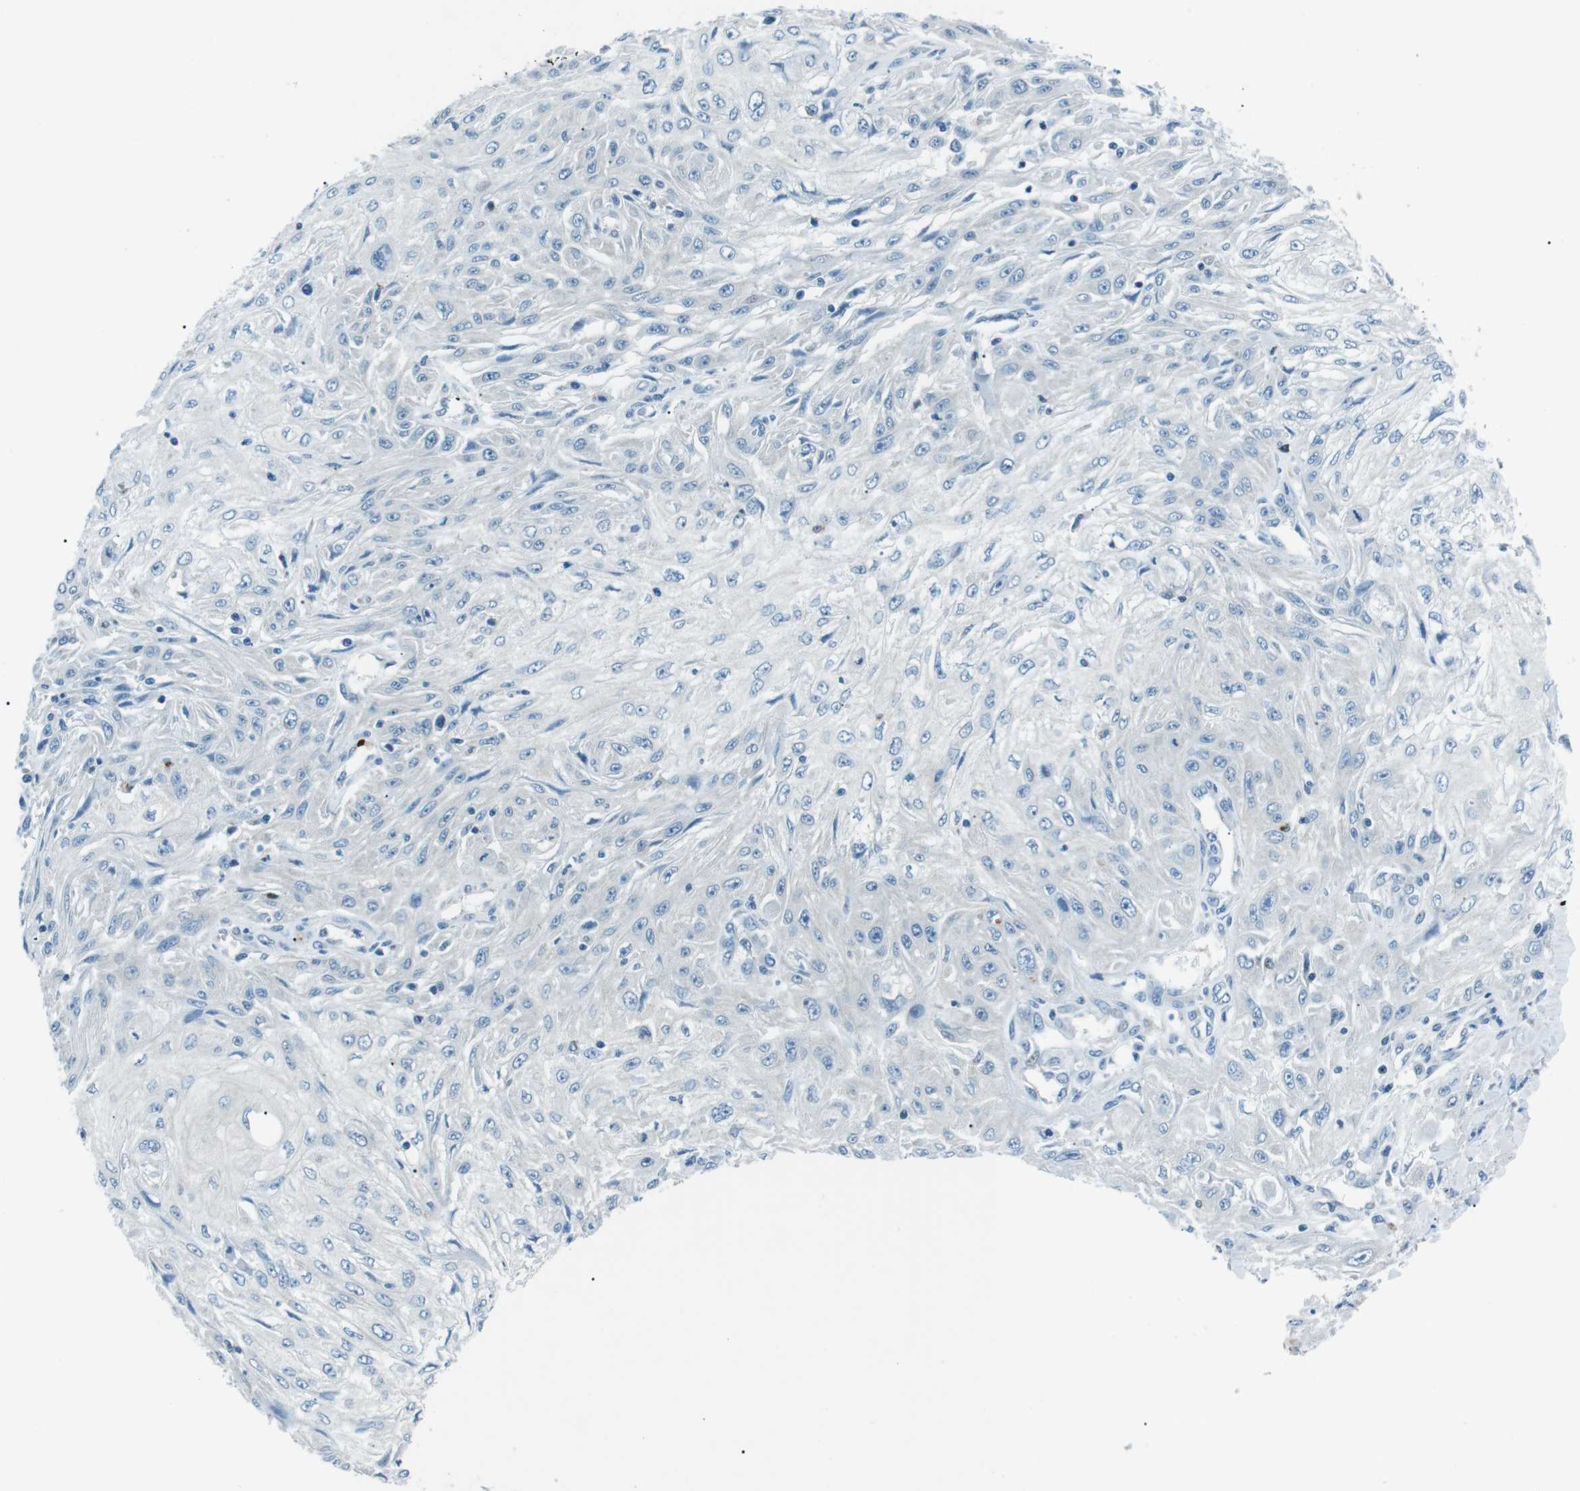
{"staining": {"intensity": "negative", "quantity": "none", "location": "none"}, "tissue": "skin cancer", "cell_type": "Tumor cells", "image_type": "cancer", "snomed": [{"axis": "morphology", "description": "Squamous cell carcinoma, NOS"}, {"axis": "topography", "description": "Skin"}], "caption": "This micrograph is of skin cancer (squamous cell carcinoma) stained with IHC to label a protein in brown with the nuclei are counter-stained blue. There is no staining in tumor cells.", "gene": "ST6GAL1", "patient": {"sex": "male", "age": 75}}